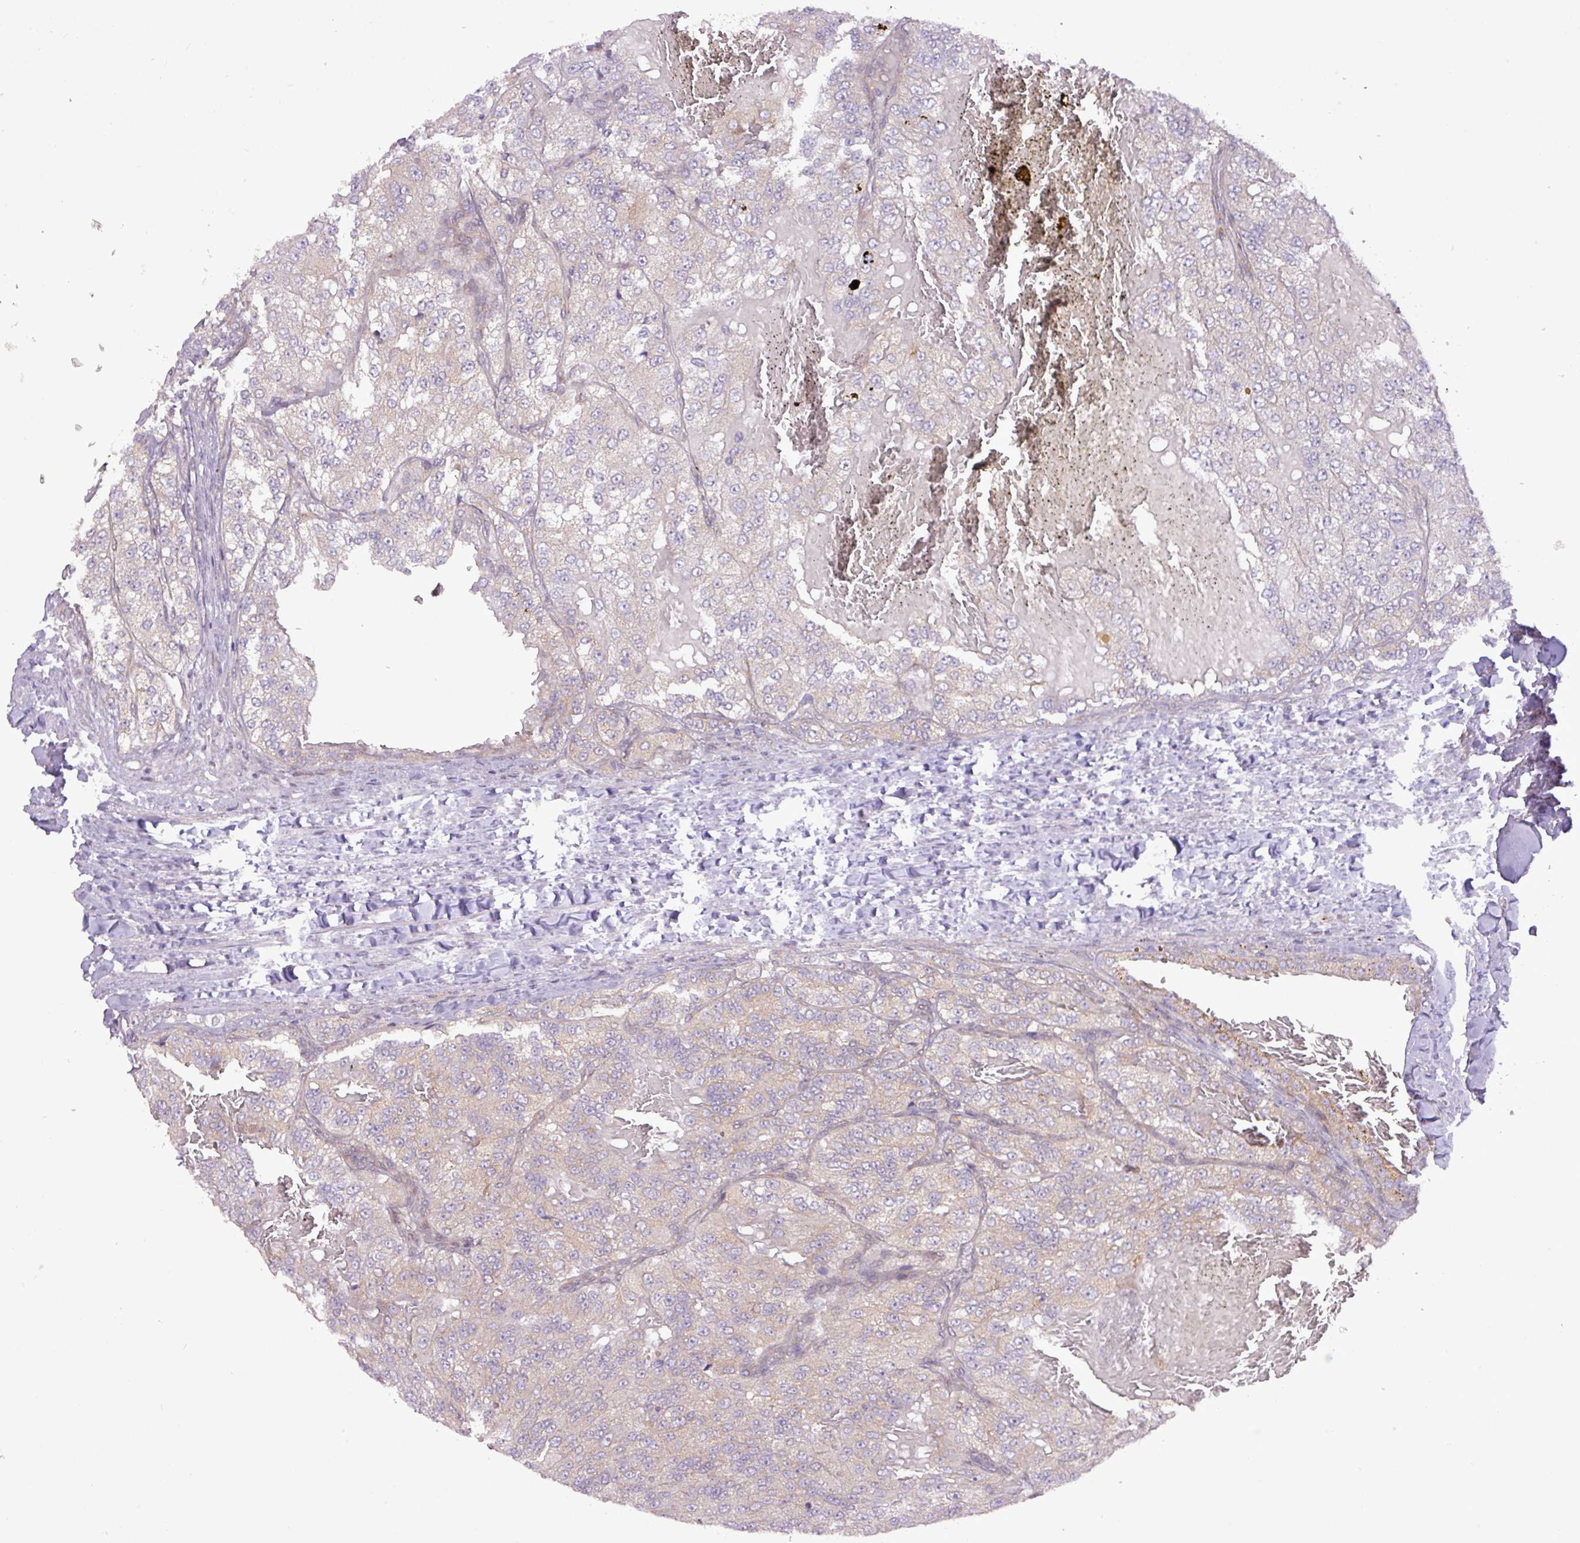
{"staining": {"intensity": "weak", "quantity": "<25%", "location": "cytoplasmic/membranous"}, "tissue": "renal cancer", "cell_type": "Tumor cells", "image_type": "cancer", "snomed": [{"axis": "morphology", "description": "Adenocarcinoma, NOS"}, {"axis": "topography", "description": "Kidney"}], "caption": "There is no significant staining in tumor cells of renal adenocarcinoma.", "gene": "FAM222B", "patient": {"sex": "female", "age": 63}}